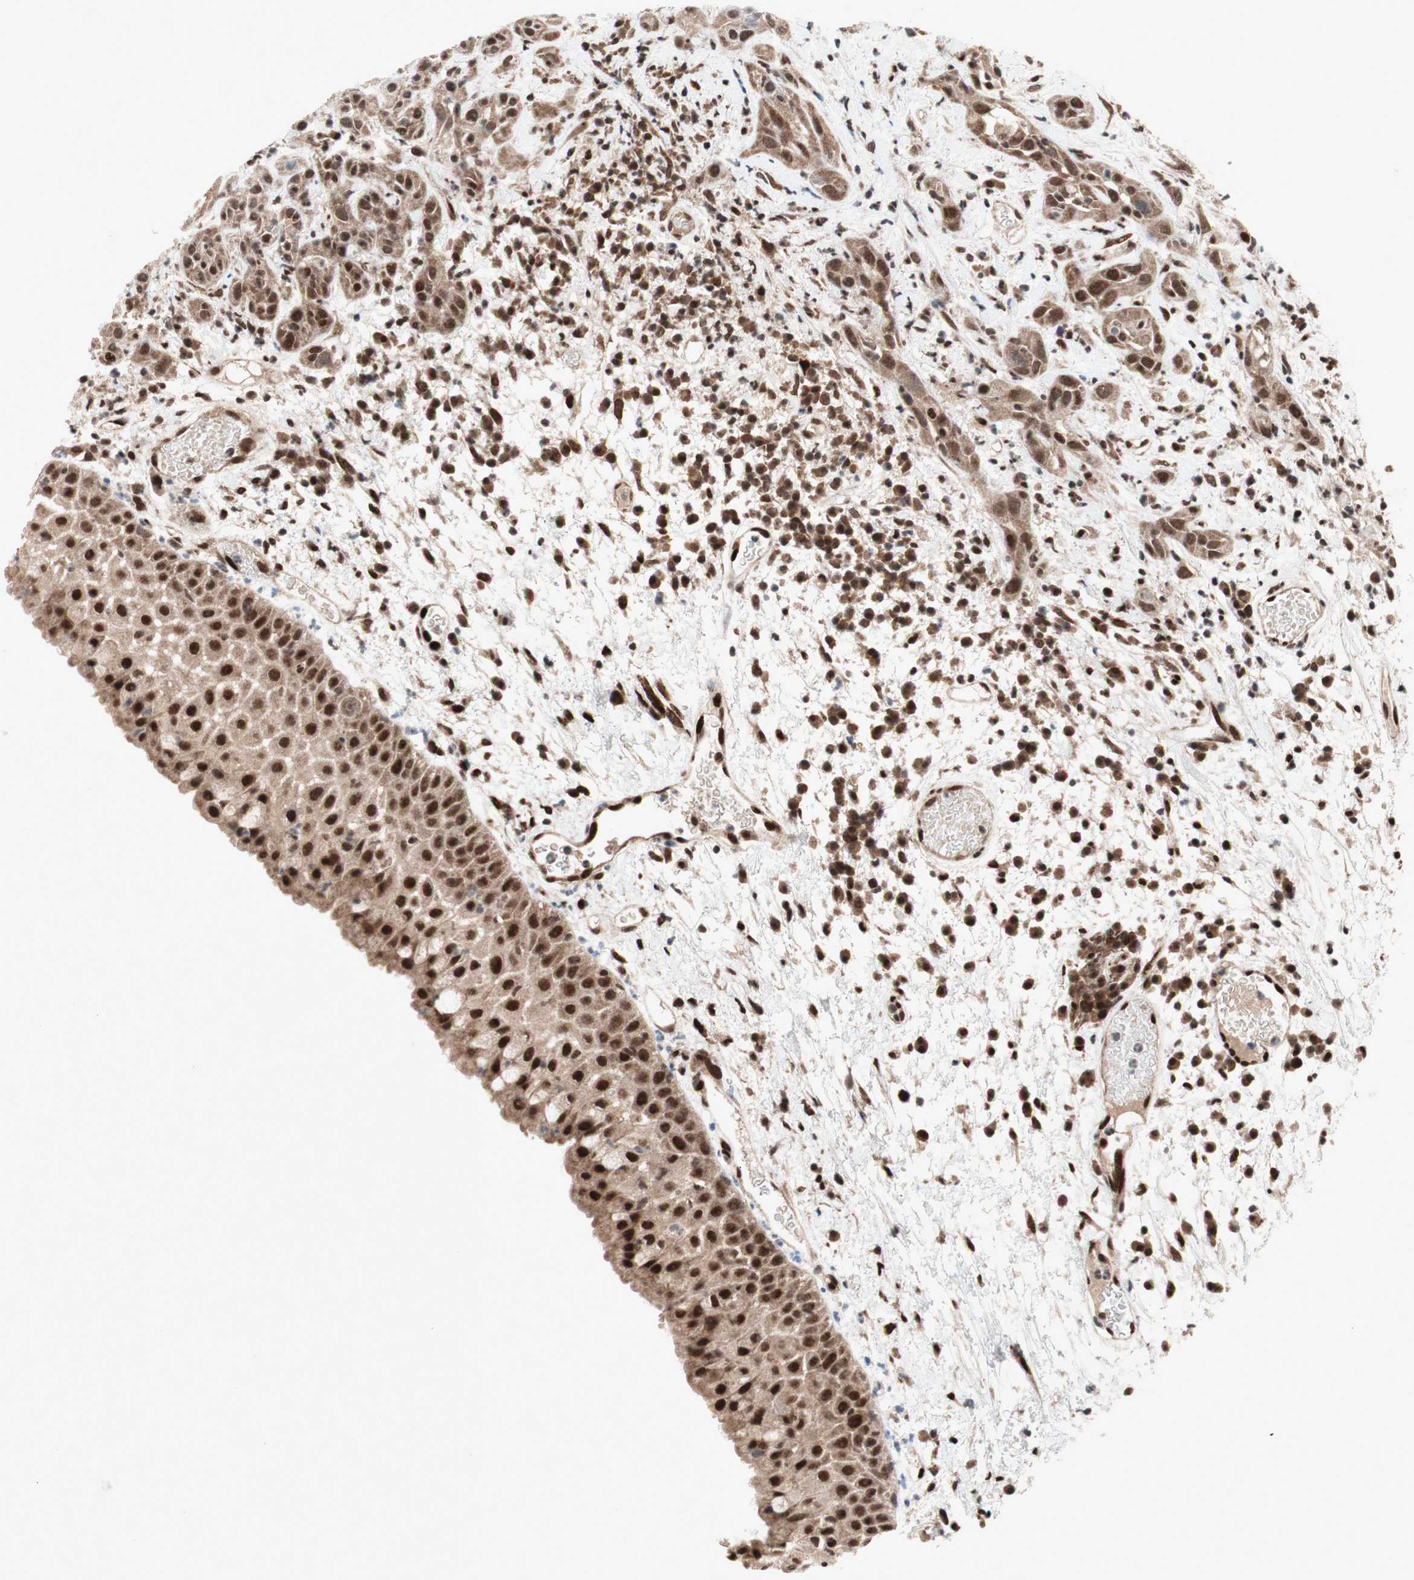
{"staining": {"intensity": "strong", "quantity": ">75%", "location": "nuclear"}, "tissue": "head and neck cancer", "cell_type": "Tumor cells", "image_type": "cancer", "snomed": [{"axis": "morphology", "description": "Squamous cell carcinoma, NOS"}, {"axis": "topography", "description": "Head-Neck"}], "caption": "The image shows immunohistochemical staining of squamous cell carcinoma (head and neck). There is strong nuclear staining is identified in approximately >75% of tumor cells. (brown staining indicates protein expression, while blue staining denotes nuclei).", "gene": "TCF12", "patient": {"sex": "male", "age": 62}}